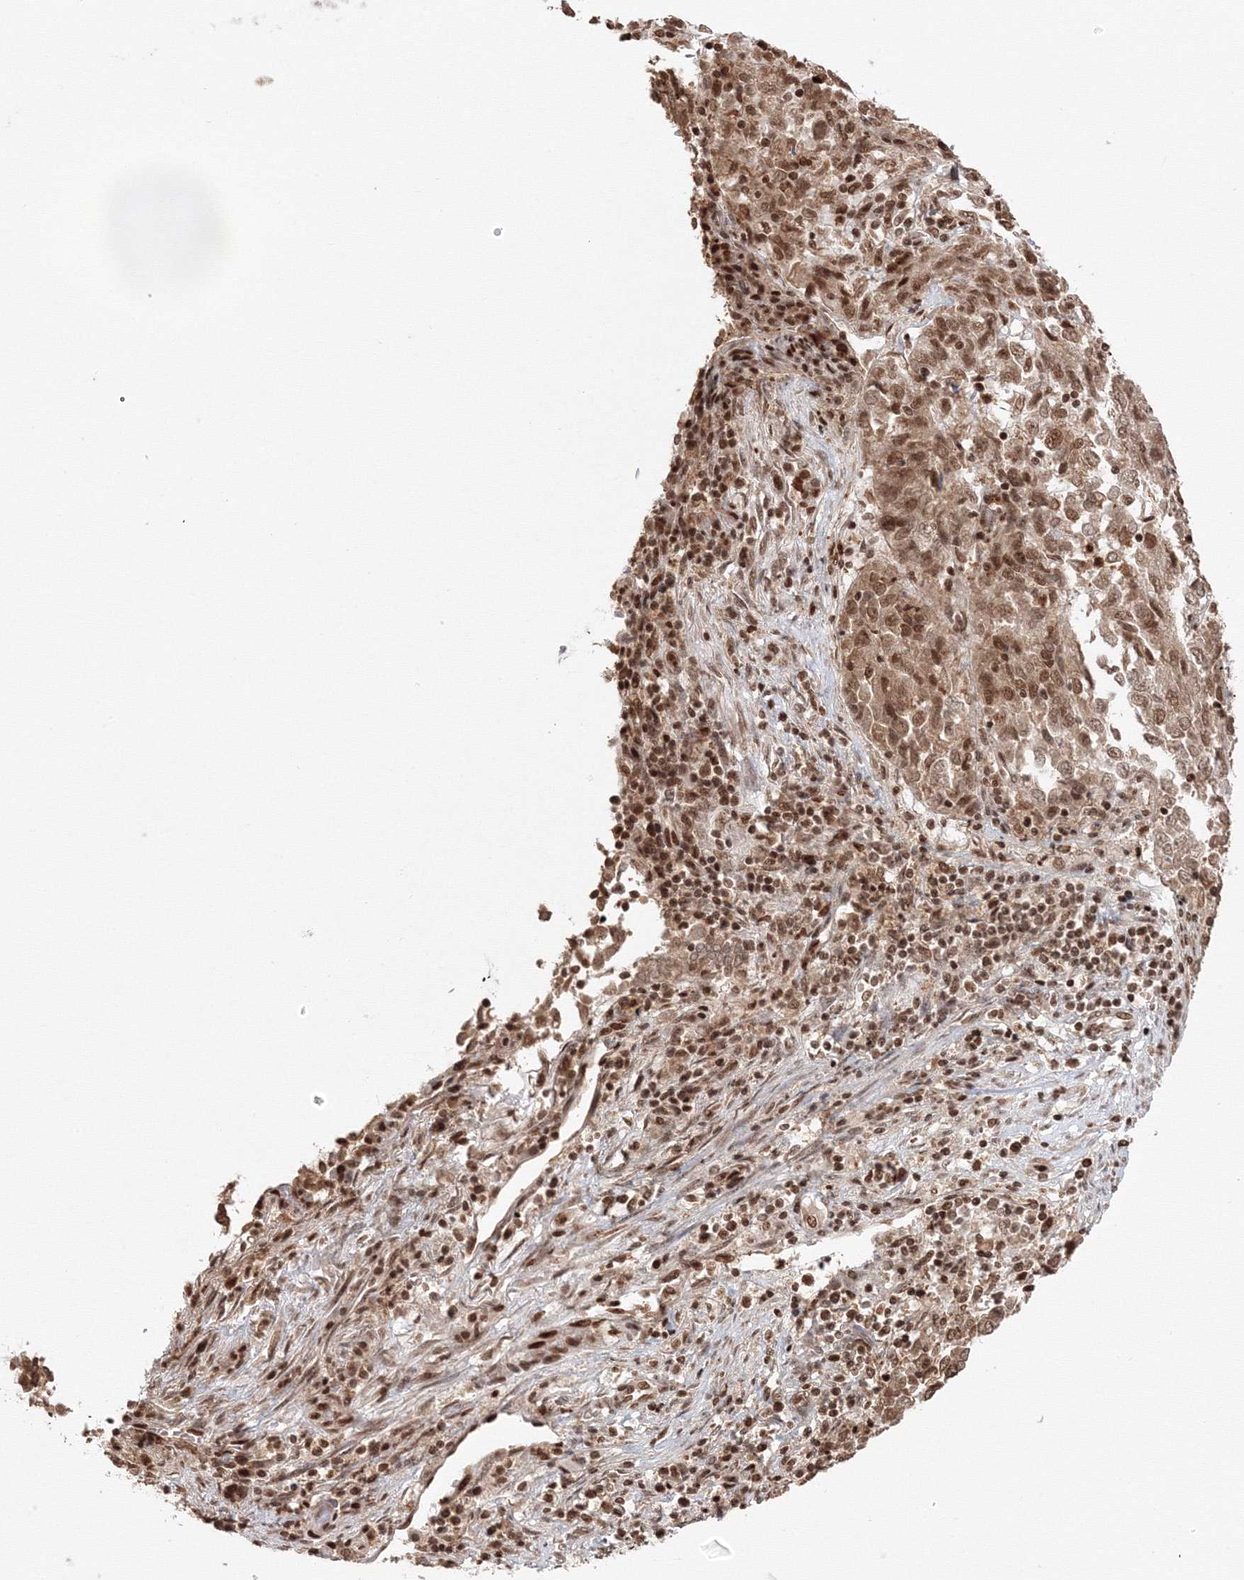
{"staining": {"intensity": "moderate", "quantity": ">75%", "location": "nuclear"}, "tissue": "endometrial cancer", "cell_type": "Tumor cells", "image_type": "cancer", "snomed": [{"axis": "morphology", "description": "Adenocarcinoma, NOS"}, {"axis": "topography", "description": "Endometrium"}], "caption": "Brown immunohistochemical staining in human adenocarcinoma (endometrial) exhibits moderate nuclear expression in about >75% of tumor cells. (Brightfield microscopy of DAB IHC at high magnification).", "gene": "KIF20A", "patient": {"sex": "female", "age": 80}}